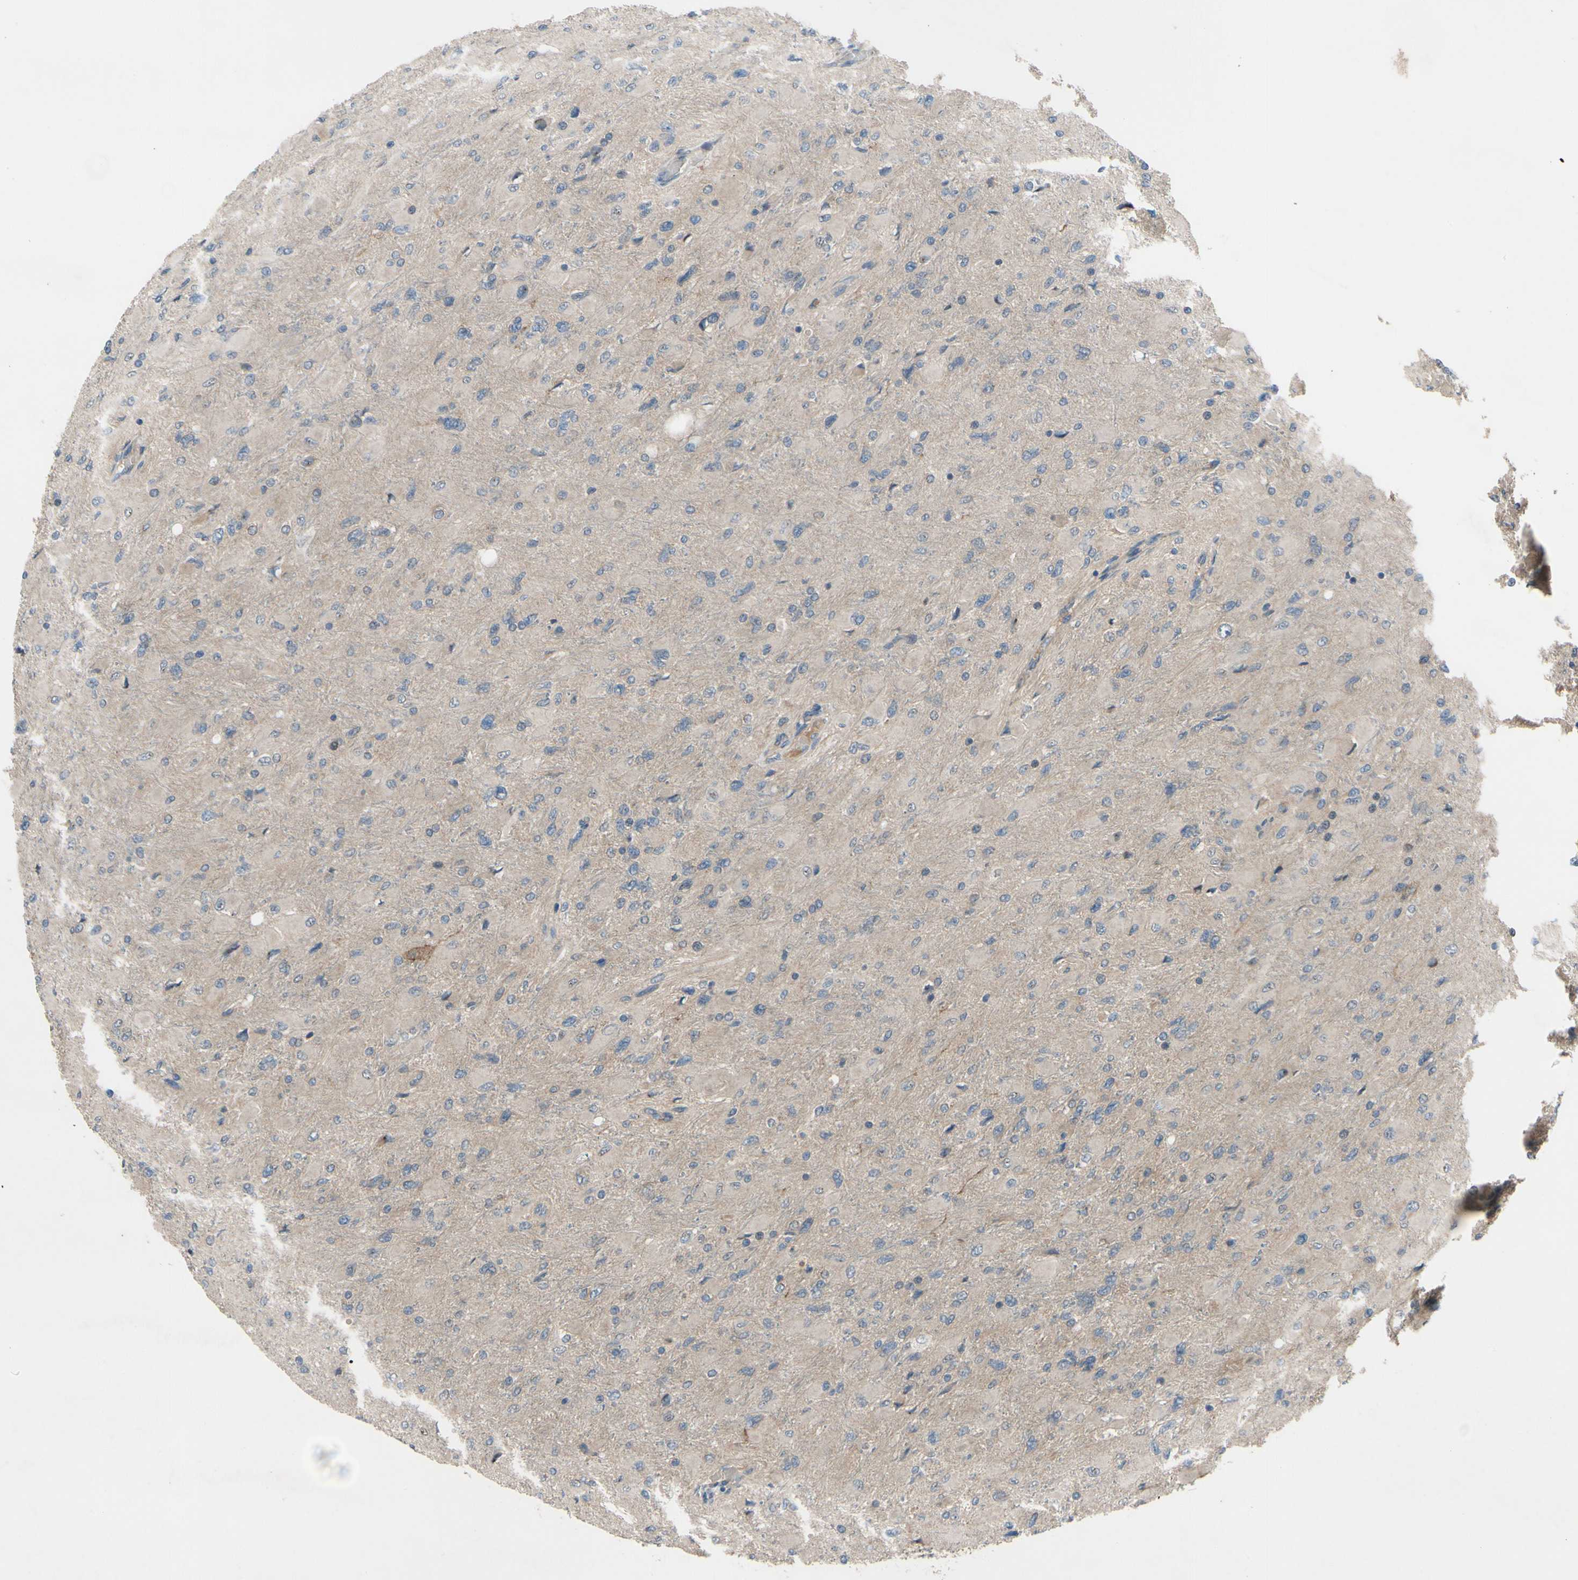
{"staining": {"intensity": "weak", "quantity": "<25%", "location": "cytoplasmic/membranous"}, "tissue": "glioma", "cell_type": "Tumor cells", "image_type": "cancer", "snomed": [{"axis": "morphology", "description": "Glioma, malignant, High grade"}, {"axis": "topography", "description": "Cerebral cortex"}], "caption": "The histopathology image displays no significant positivity in tumor cells of malignant glioma (high-grade). (IHC, brightfield microscopy, high magnification).", "gene": "ICAM5", "patient": {"sex": "female", "age": 36}}